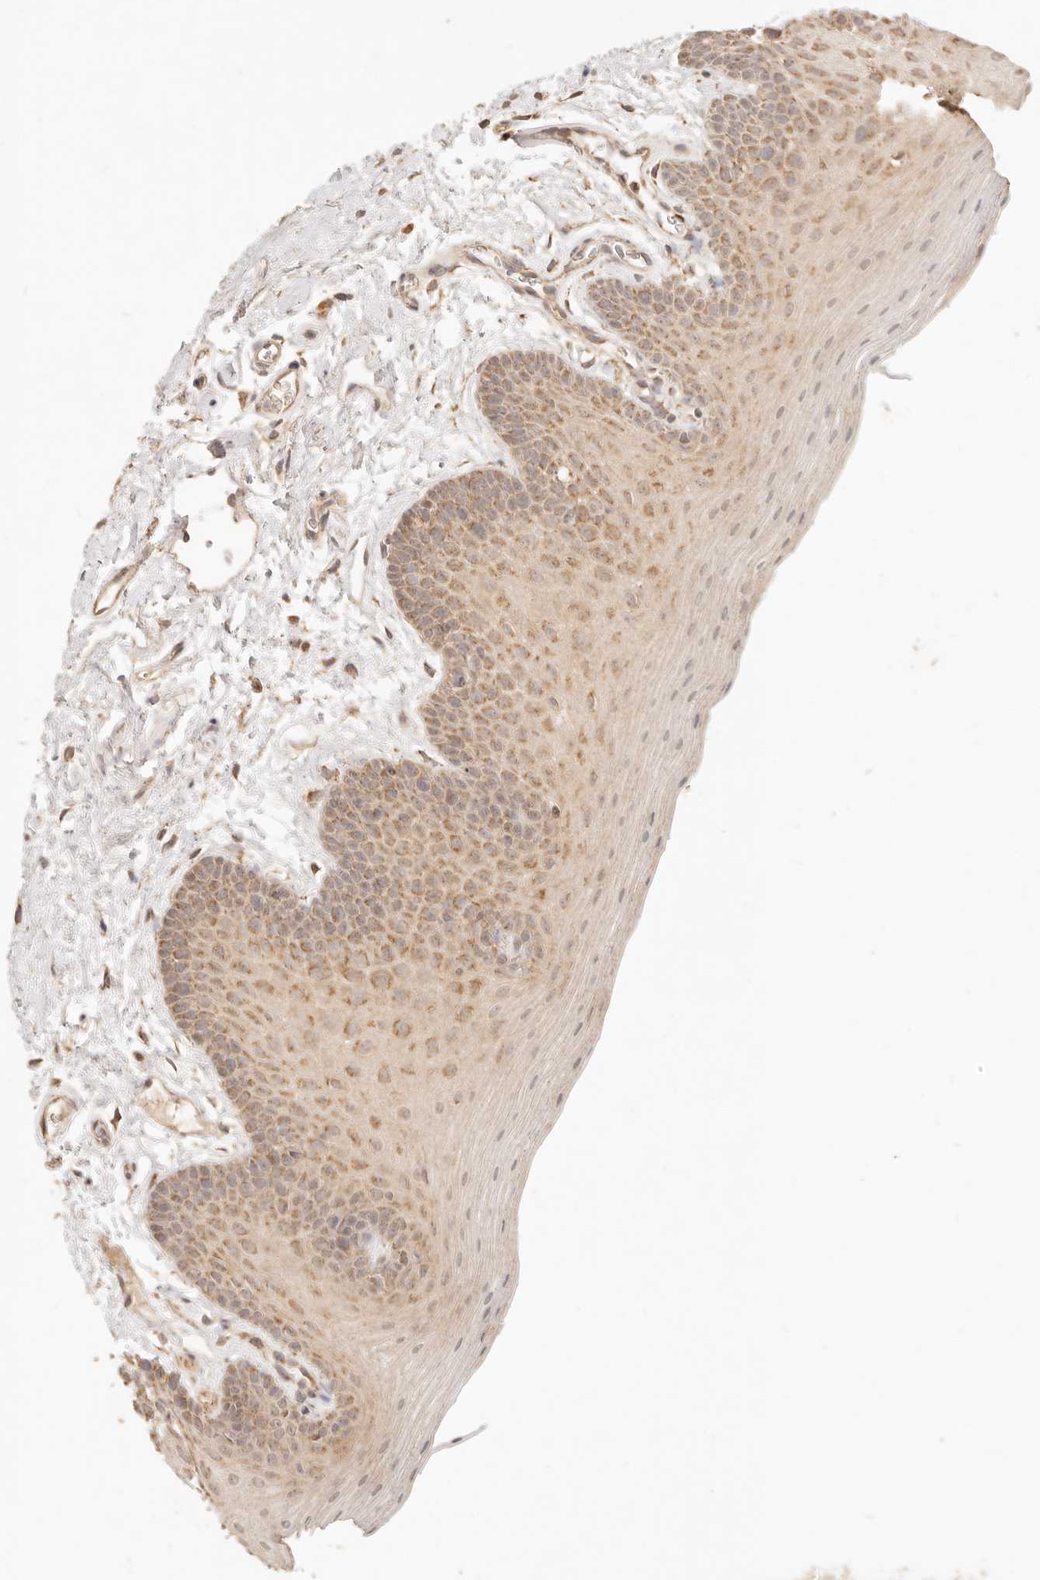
{"staining": {"intensity": "moderate", "quantity": "25%-75%", "location": "cytoplasmic/membranous"}, "tissue": "oral mucosa", "cell_type": "Squamous epithelial cells", "image_type": "normal", "snomed": [{"axis": "morphology", "description": "Normal tissue, NOS"}, {"axis": "topography", "description": "Oral tissue"}], "caption": "A brown stain shows moderate cytoplasmic/membranous staining of a protein in squamous epithelial cells of normal oral mucosa.", "gene": "CPLANE2", "patient": {"sex": "male", "age": 62}}